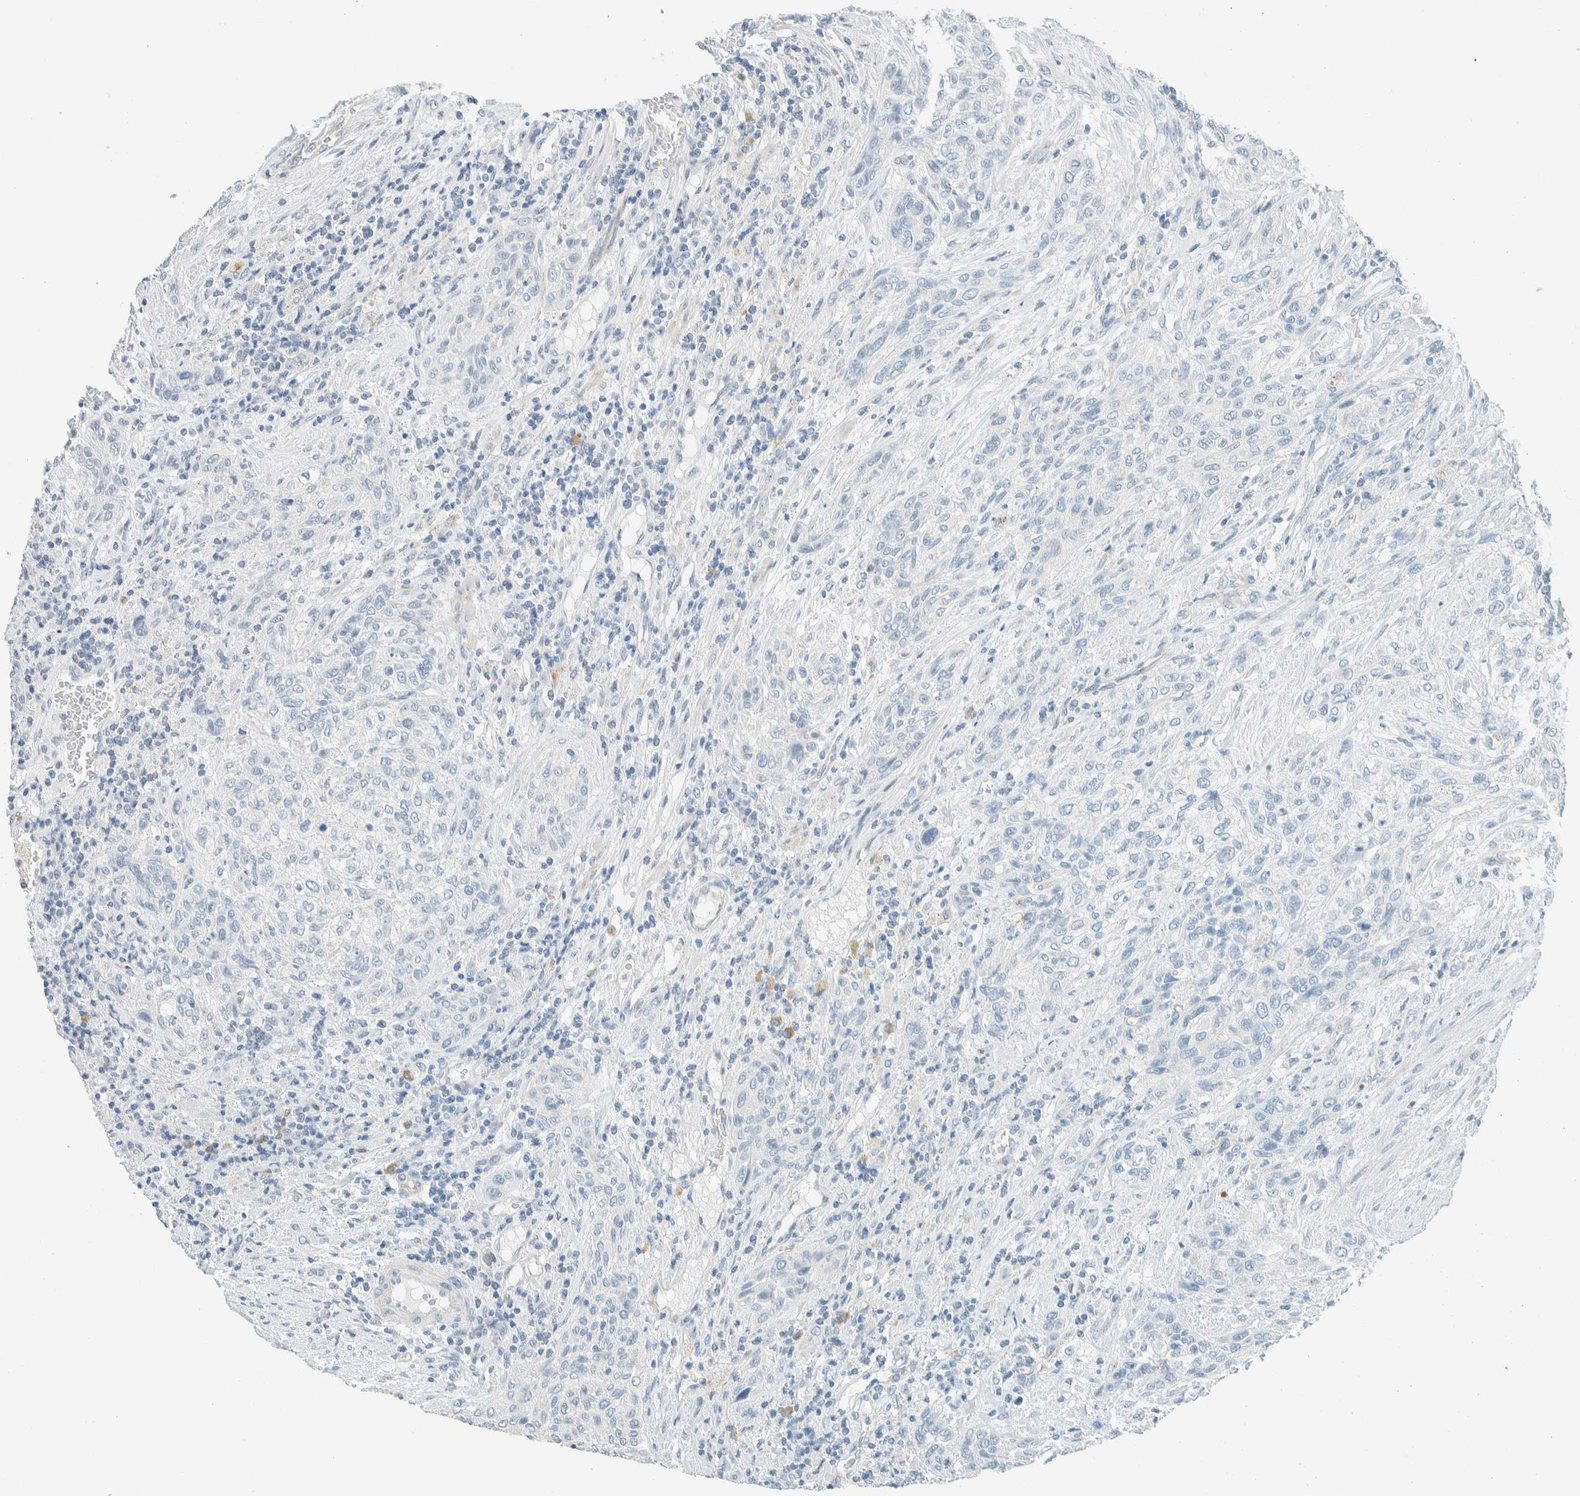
{"staining": {"intensity": "negative", "quantity": "none", "location": "none"}, "tissue": "urothelial cancer", "cell_type": "Tumor cells", "image_type": "cancer", "snomed": [{"axis": "morphology", "description": "Urothelial carcinoma, Low grade"}, {"axis": "morphology", "description": "Urothelial carcinoma, High grade"}, {"axis": "topography", "description": "Urinary bladder"}], "caption": "Immunohistochemistry (IHC) of human low-grade urothelial carcinoma shows no staining in tumor cells. (DAB immunohistochemistry visualized using brightfield microscopy, high magnification).", "gene": "SLFN12", "patient": {"sex": "male", "age": 35}}